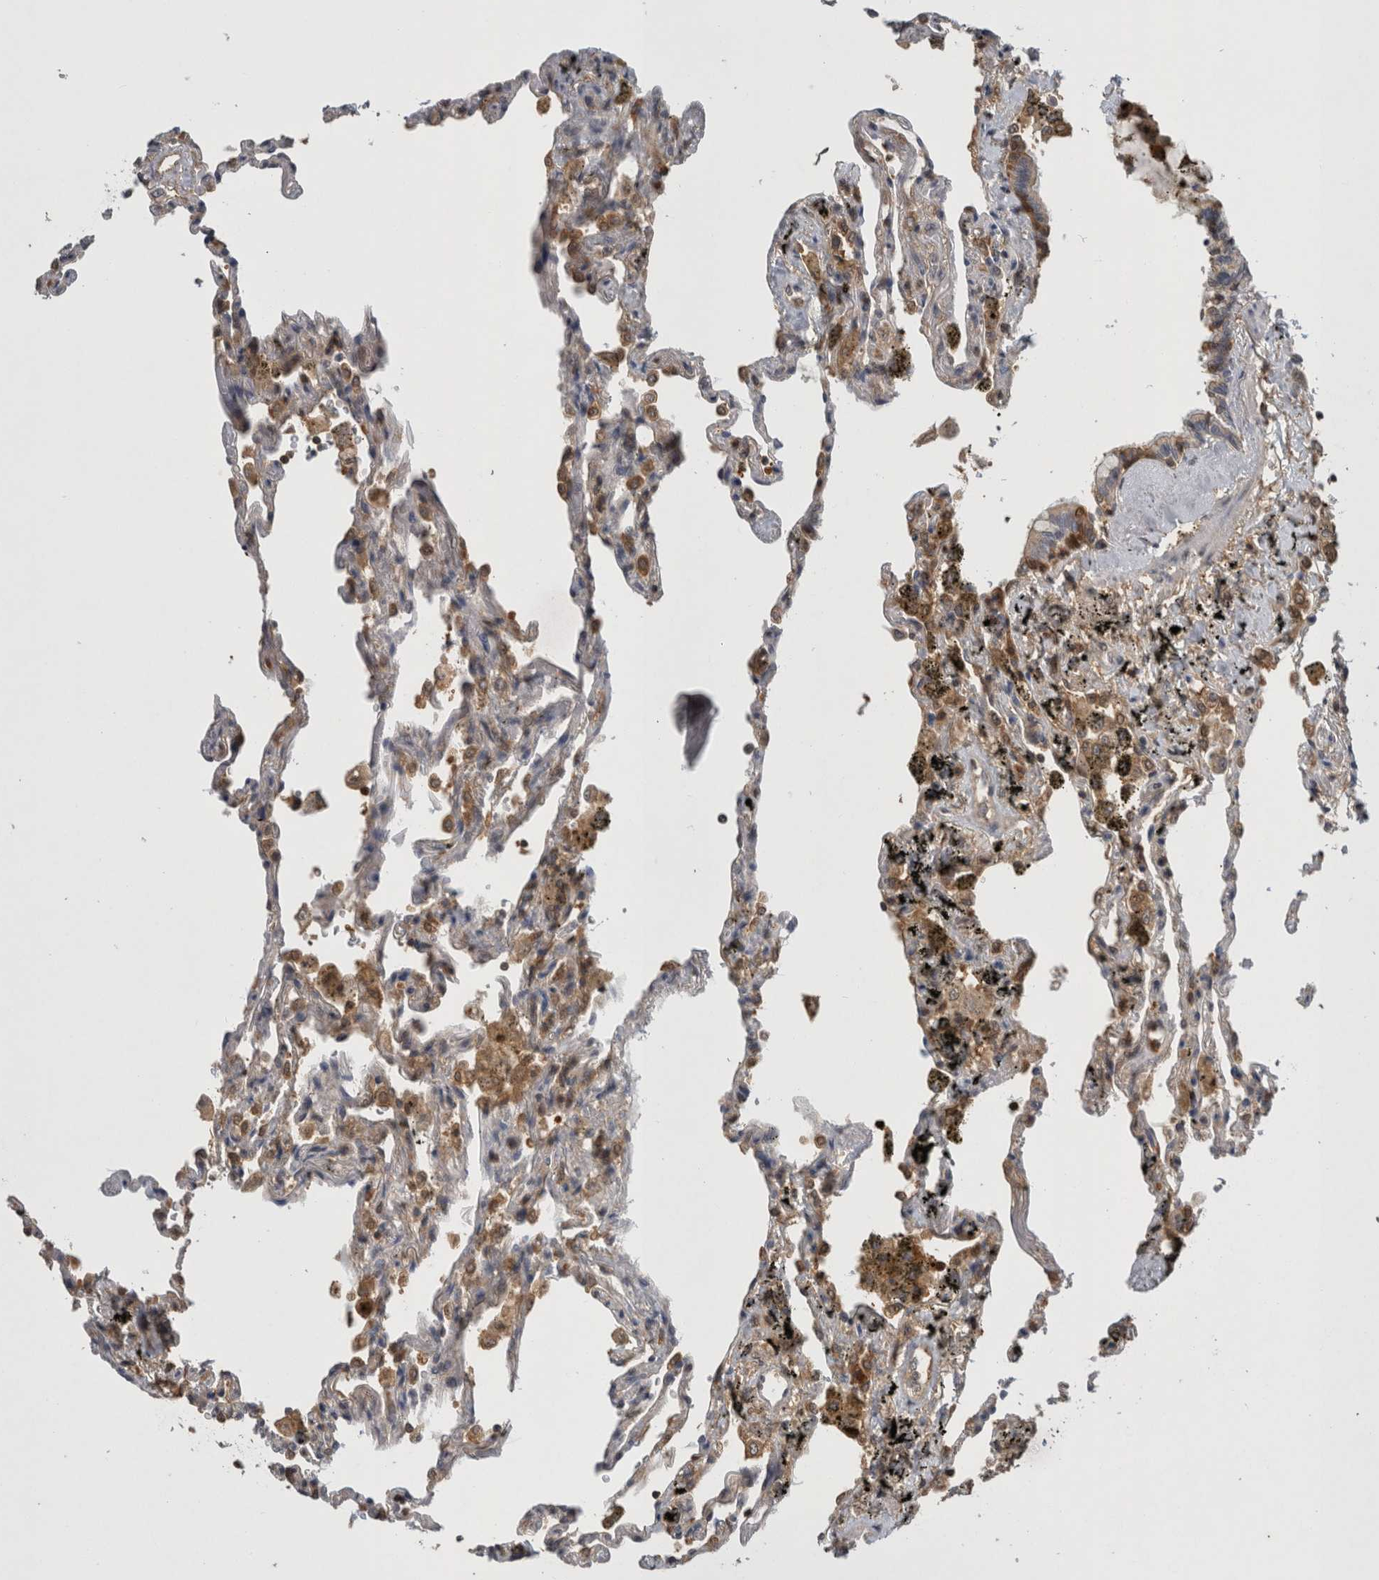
{"staining": {"intensity": "strong", "quantity": "25%-75%", "location": "cytoplasmic/membranous,nuclear"}, "tissue": "lung", "cell_type": "Alveolar cells", "image_type": "normal", "snomed": [{"axis": "morphology", "description": "Normal tissue, NOS"}, {"axis": "topography", "description": "Lung"}], "caption": "A brown stain highlights strong cytoplasmic/membranous,nuclear staining of a protein in alveolar cells of benign lung.", "gene": "ASTN2", "patient": {"sex": "male", "age": 59}}